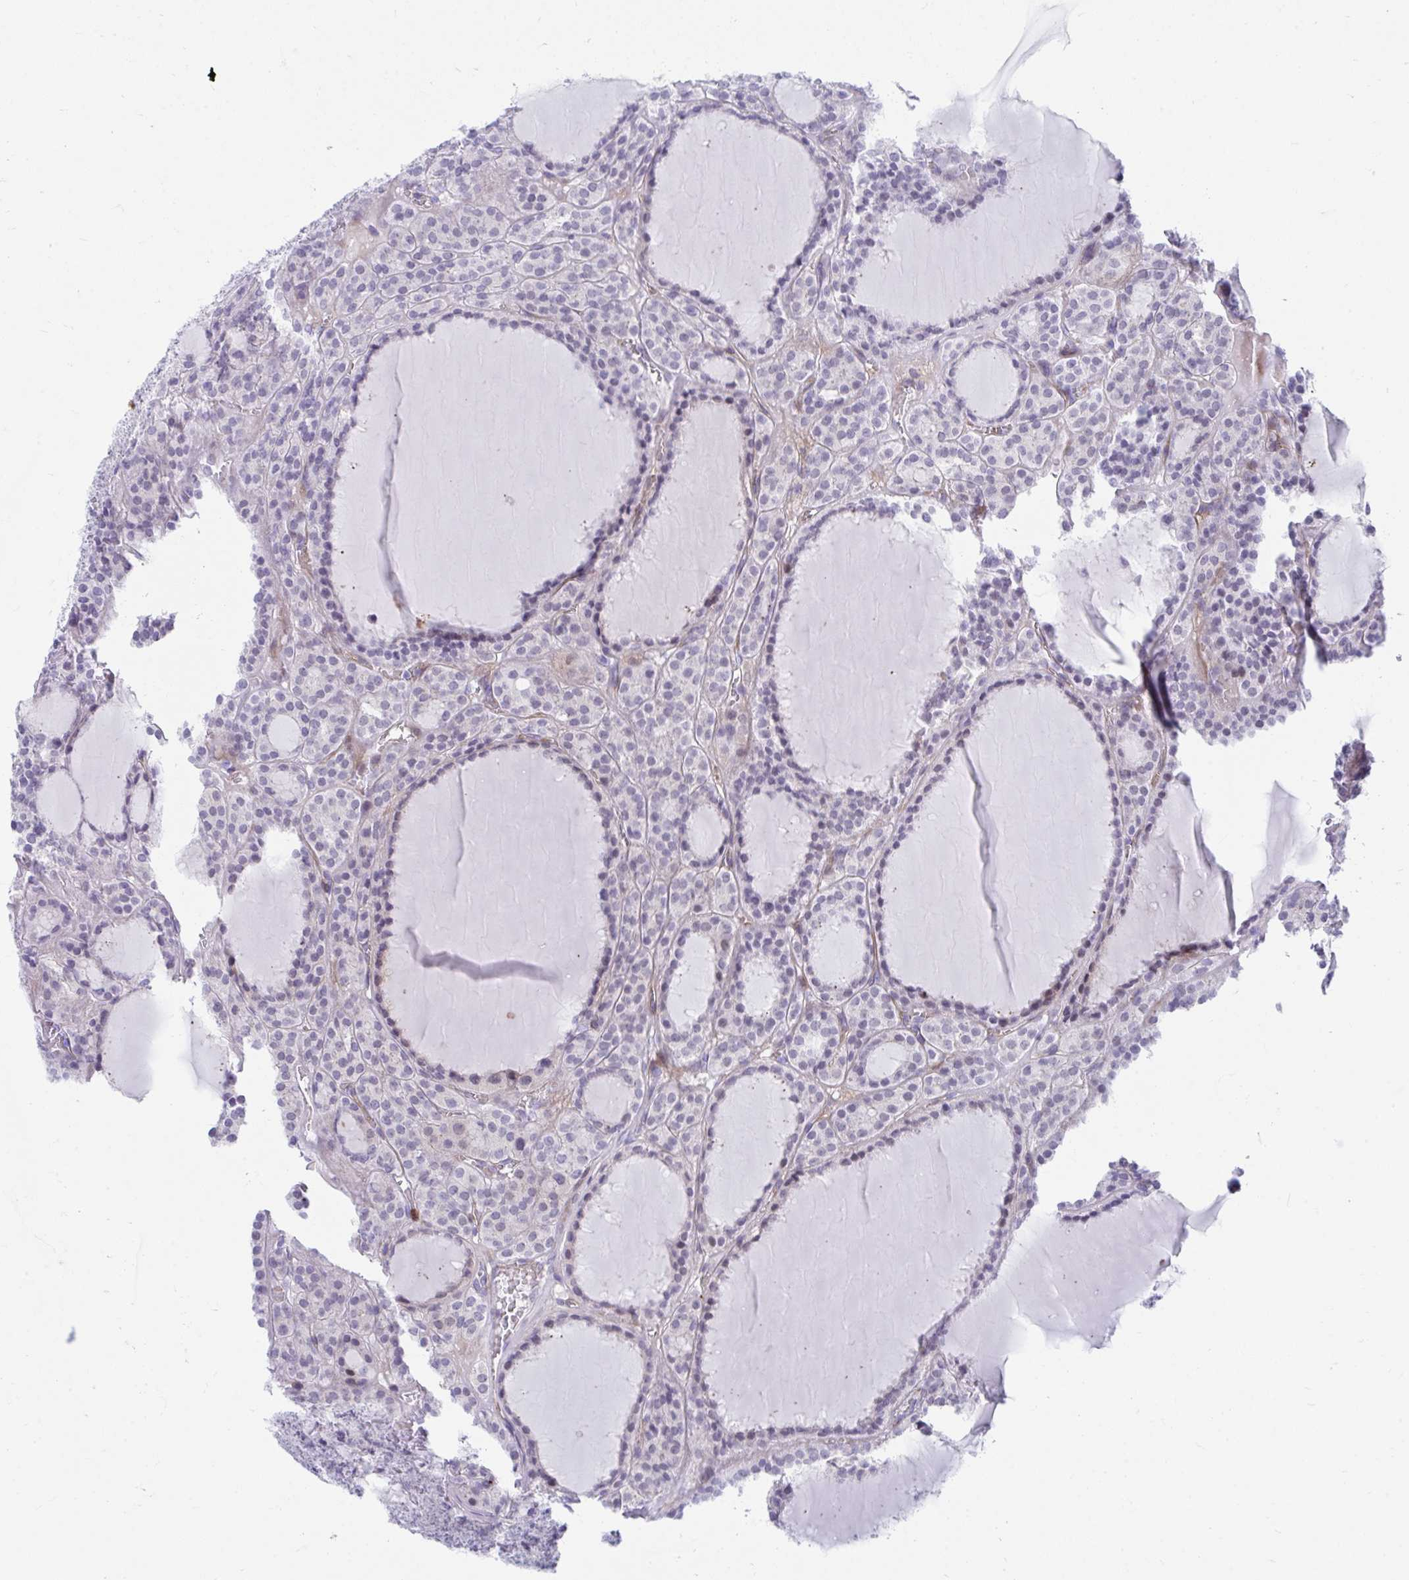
{"staining": {"intensity": "negative", "quantity": "none", "location": "none"}, "tissue": "thyroid cancer", "cell_type": "Tumor cells", "image_type": "cancer", "snomed": [{"axis": "morphology", "description": "Follicular adenoma carcinoma, NOS"}, {"axis": "topography", "description": "Thyroid gland"}], "caption": "Immunohistochemistry photomicrograph of neoplastic tissue: follicular adenoma carcinoma (thyroid) stained with DAB reveals no significant protein staining in tumor cells.", "gene": "CSTB", "patient": {"sex": "female", "age": 63}}